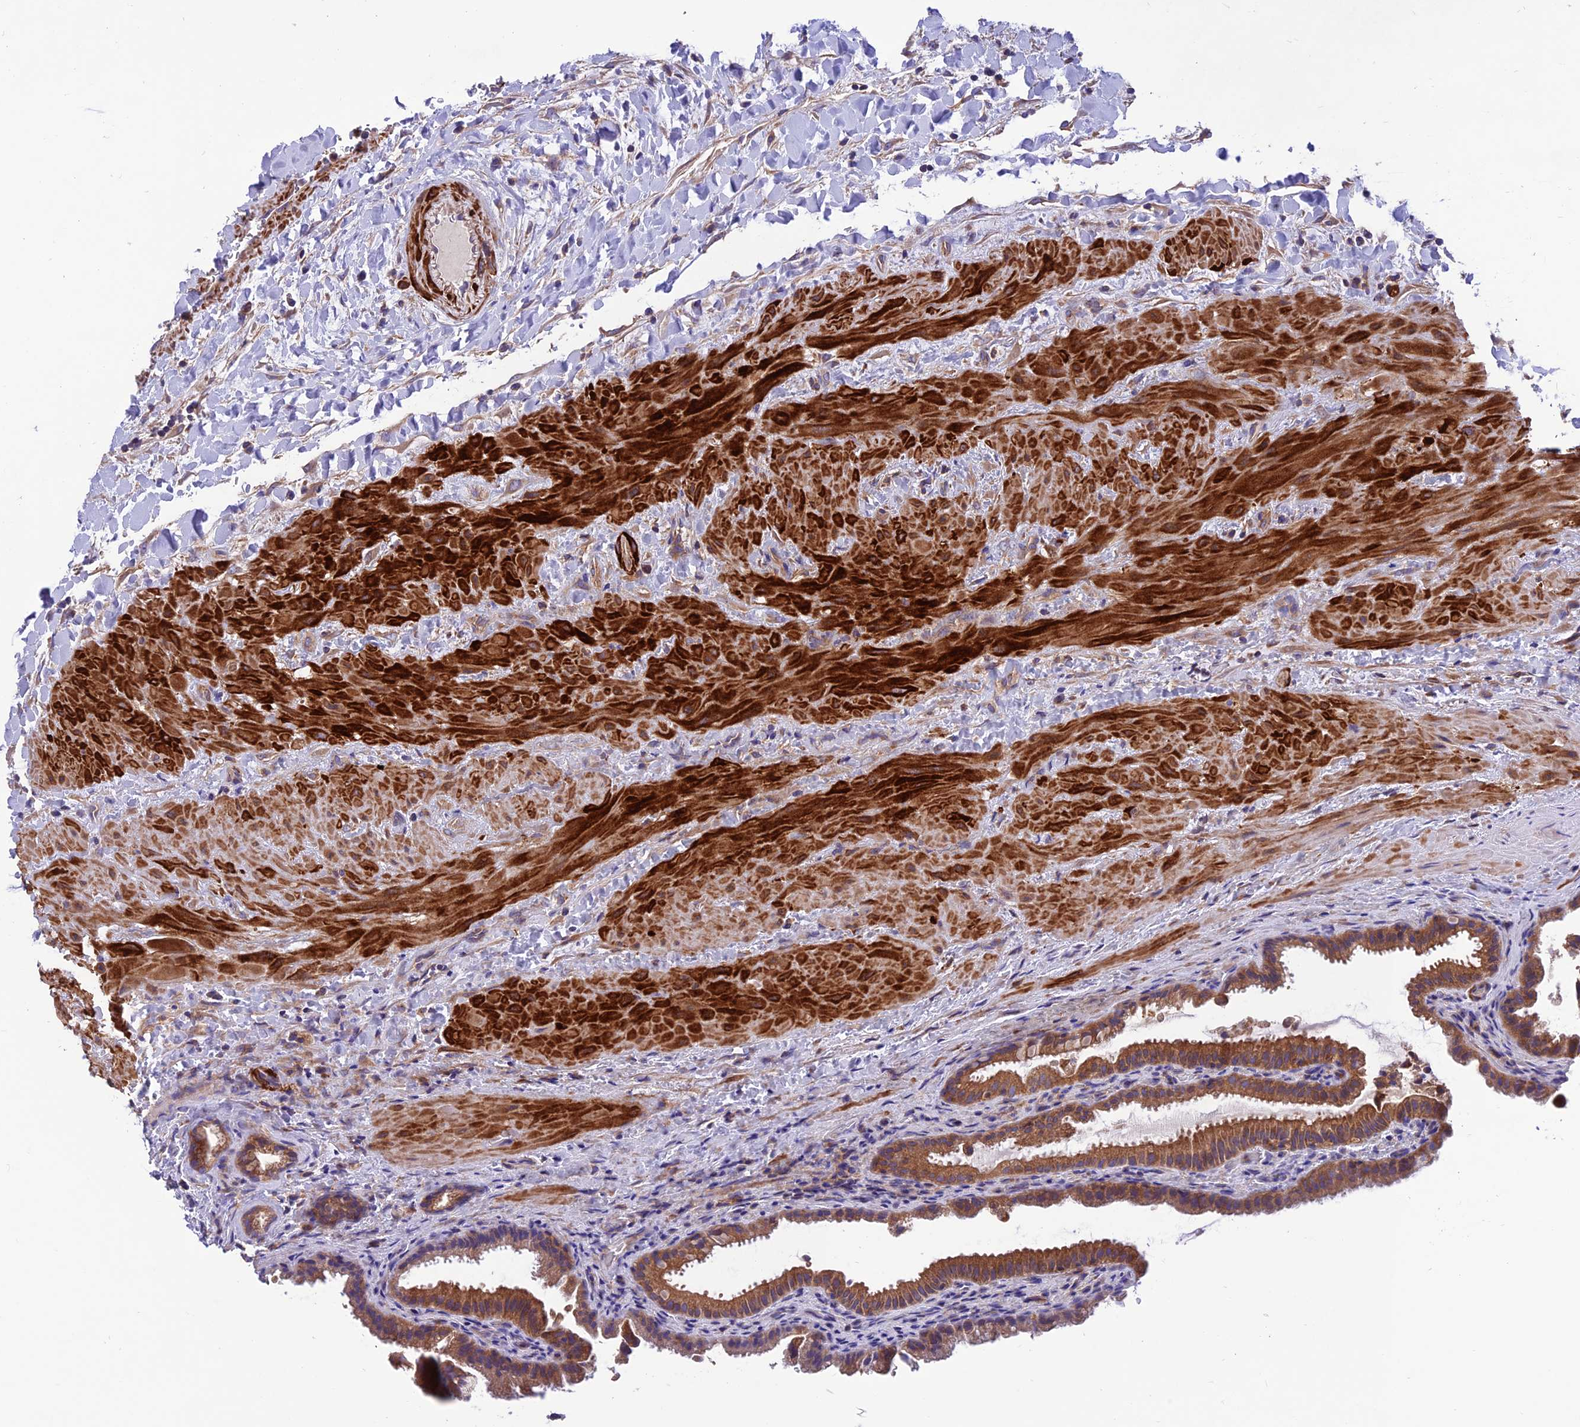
{"staining": {"intensity": "strong", "quantity": ">75%", "location": "cytoplasmic/membranous"}, "tissue": "gallbladder", "cell_type": "Glandular cells", "image_type": "normal", "snomed": [{"axis": "morphology", "description": "Normal tissue, NOS"}, {"axis": "topography", "description": "Gallbladder"}], "caption": "Brown immunohistochemical staining in benign gallbladder displays strong cytoplasmic/membranous expression in approximately >75% of glandular cells.", "gene": "VPS16", "patient": {"sex": "male", "age": 24}}